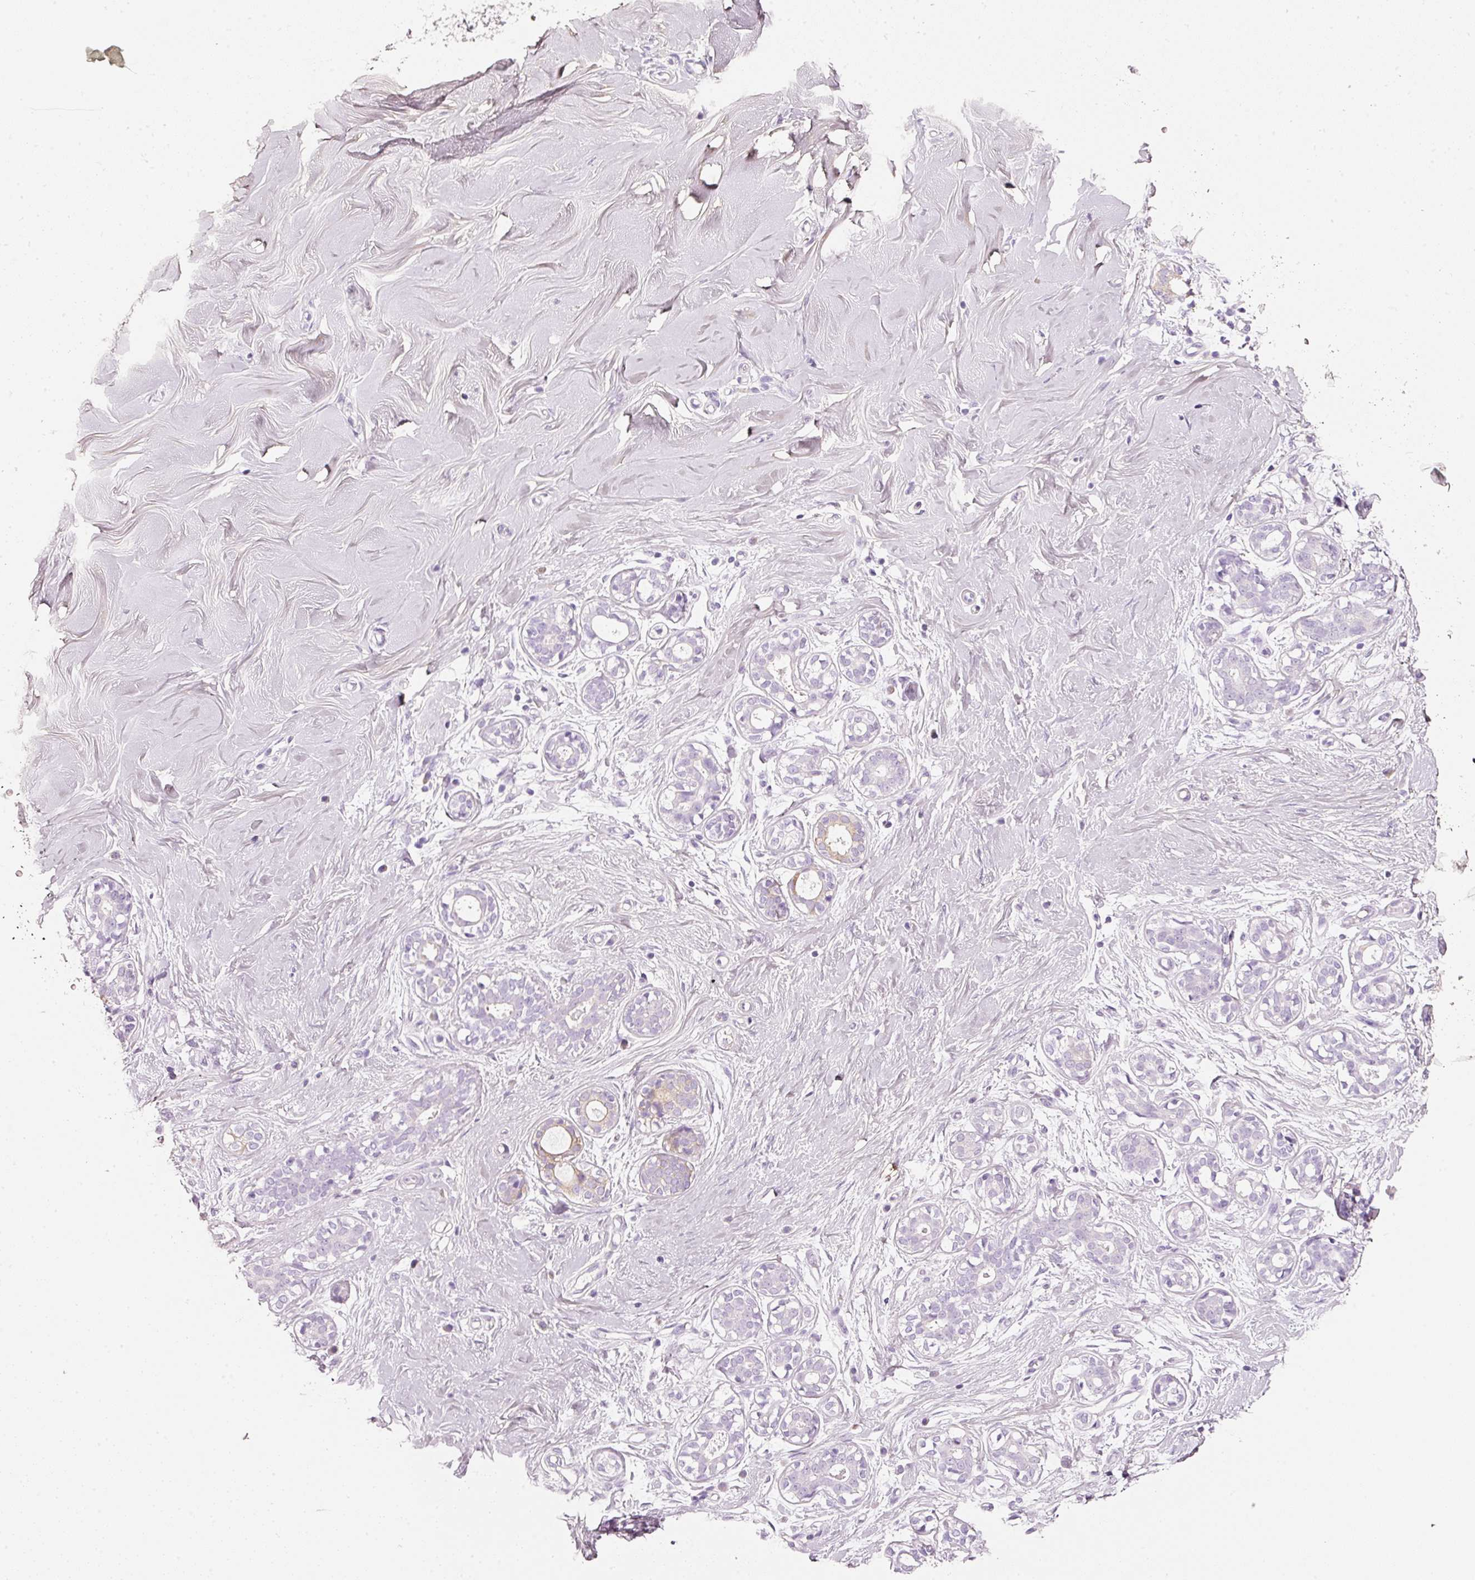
{"staining": {"intensity": "negative", "quantity": "none", "location": "none"}, "tissue": "breast", "cell_type": "Adipocytes", "image_type": "normal", "snomed": [{"axis": "morphology", "description": "Normal tissue, NOS"}, {"axis": "topography", "description": "Breast"}], "caption": "High power microscopy photomicrograph of an IHC histopathology image of unremarkable breast, revealing no significant expression in adipocytes.", "gene": "PDXDC1", "patient": {"sex": "female", "age": 27}}